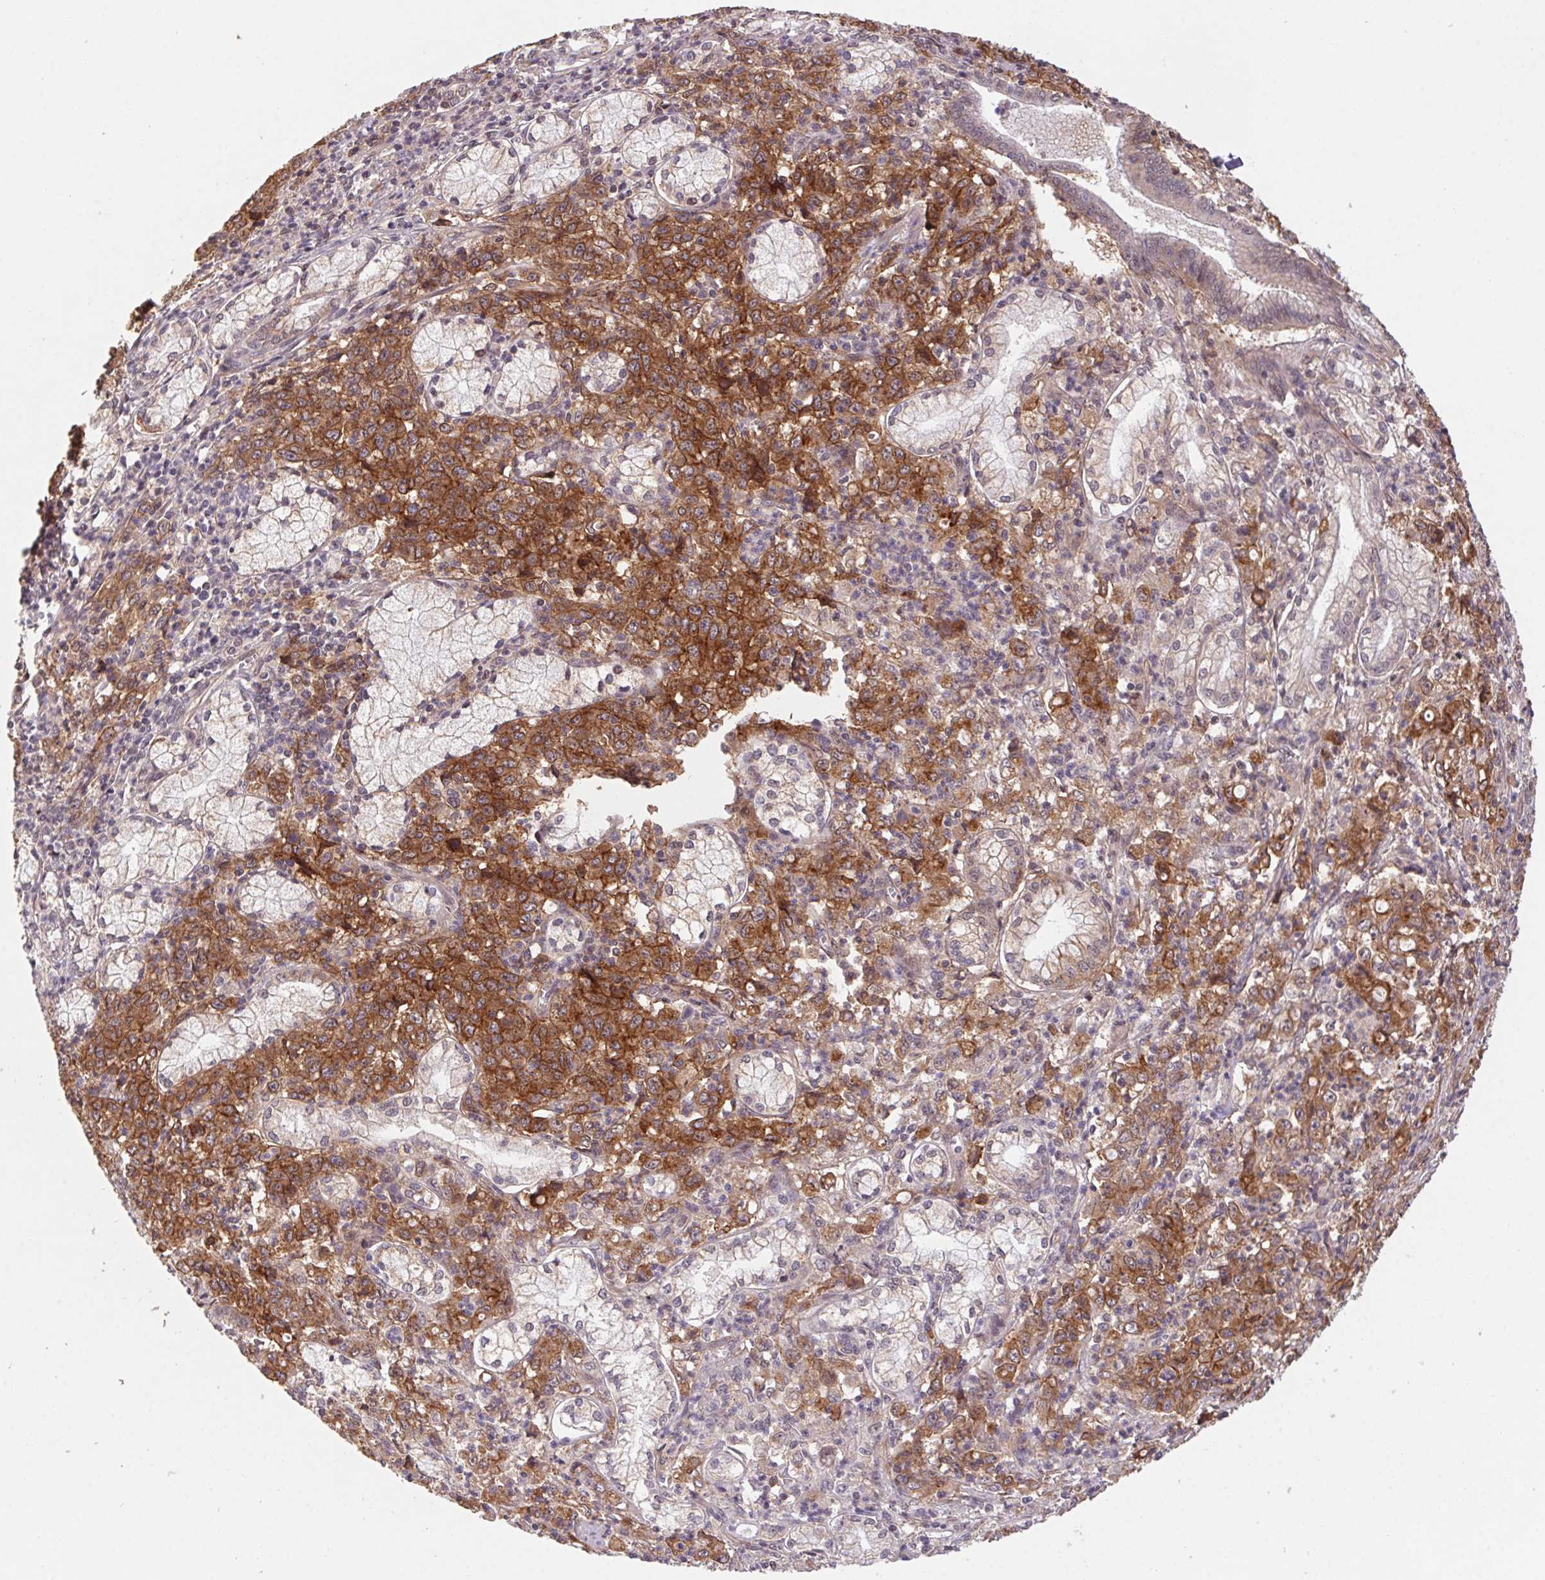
{"staining": {"intensity": "moderate", "quantity": ">75%", "location": "cytoplasmic/membranous"}, "tissue": "stomach cancer", "cell_type": "Tumor cells", "image_type": "cancer", "snomed": [{"axis": "morphology", "description": "Adenocarcinoma, NOS"}, {"axis": "topography", "description": "Stomach, lower"}], "caption": "This image displays immunohistochemistry (IHC) staining of stomach adenocarcinoma, with medium moderate cytoplasmic/membranous expression in about >75% of tumor cells.", "gene": "SLC52A2", "patient": {"sex": "female", "age": 71}}